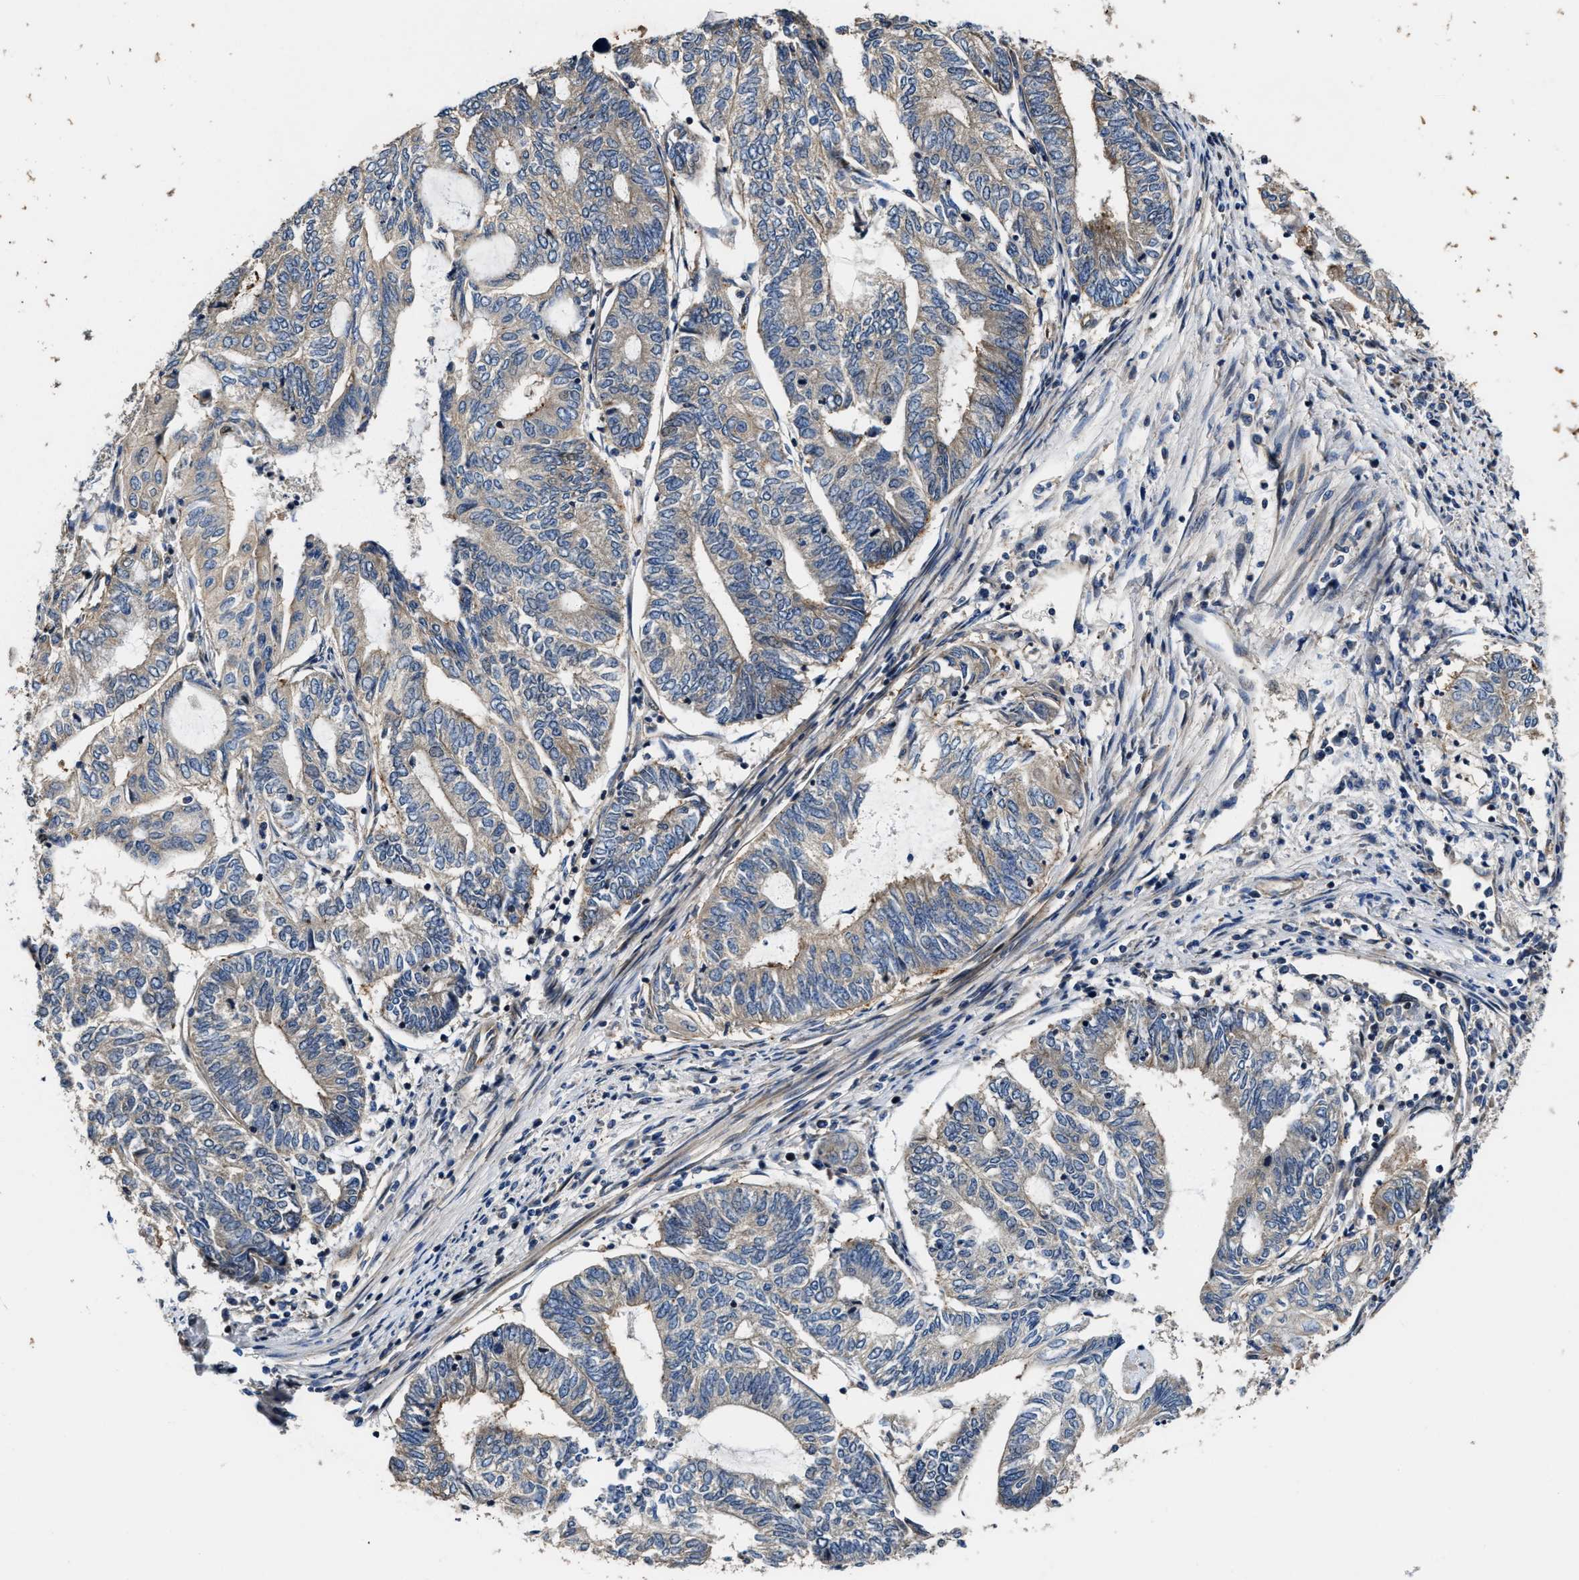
{"staining": {"intensity": "negative", "quantity": "none", "location": "none"}, "tissue": "endometrial cancer", "cell_type": "Tumor cells", "image_type": "cancer", "snomed": [{"axis": "morphology", "description": "Adenocarcinoma, NOS"}, {"axis": "topography", "description": "Uterus"}, {"axis": "topography", "description": "Endometrium"}], "caption": "Adenocarcinoma (endometrial) stained for a protein using immunohistochemistry (IHC) exhibits no staining tumor cells.", "gene": "PTAR1", "patient": {"sex": "female", "age": 70}}